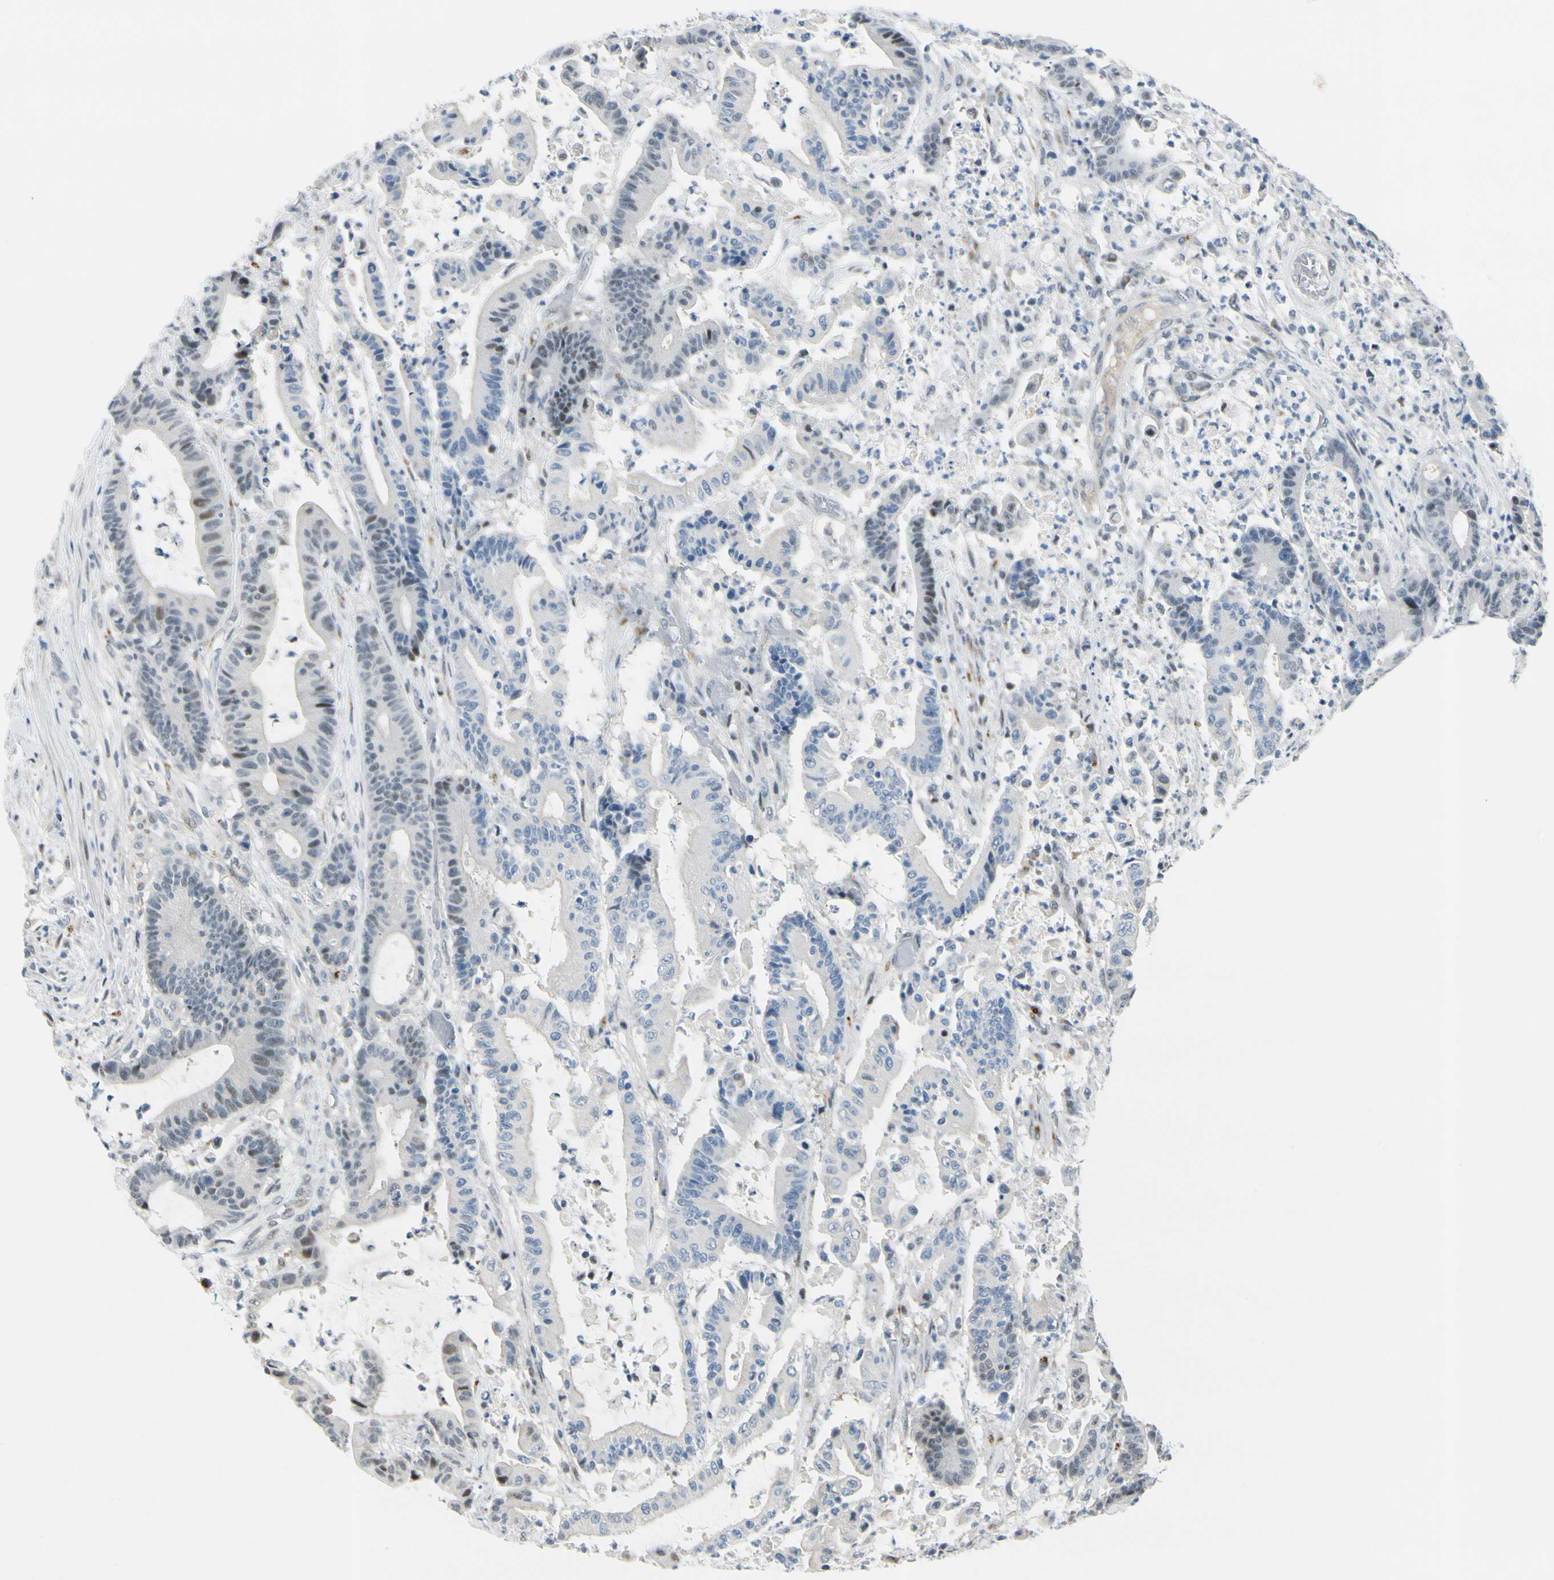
{"staining": {"intensity": "moderate", "quantity": "<25%", "location": "nuclear"}, "tissue": "colorectal cancer", "cell_type": "Tumor cells", "image_type": "cancer", "snomed": [{"axis": "morphology", "description": "Adenocarcinoma, NOS"}, {"axis": "topography", "description": "Colon"}], "caption": "Colorectal adenocarcinoma stained for a protein shows moderate nuclear positivity in tumor cells. (Stains: DAB (3,3'-diaminobenzidine) in brown, nuclei in blue, Microscopy: brightfield microscopy at high magnification).", "gene": "B4GALNT1", "patient": {"sex": "female", "age": 84}}